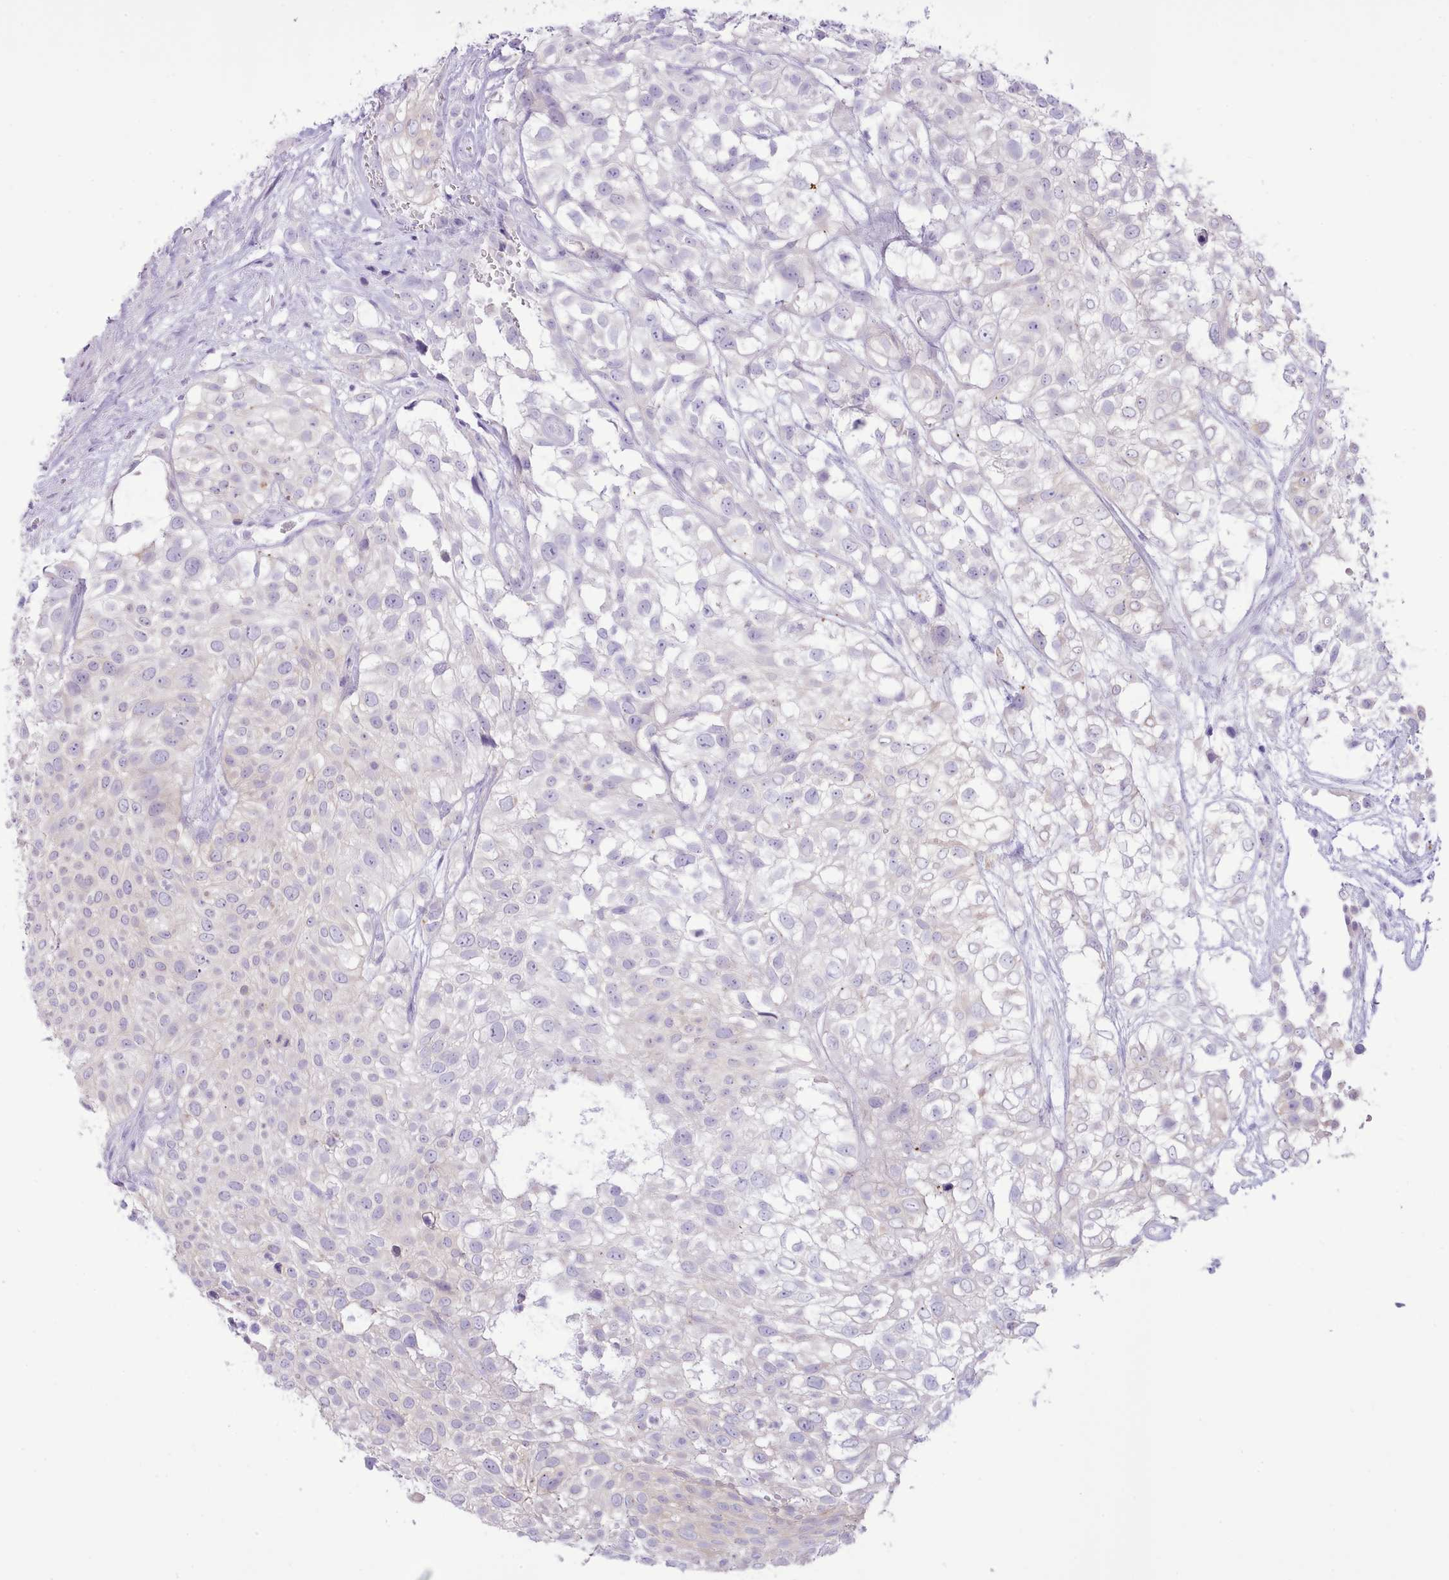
{"staining": {"intensity": "negative", "quantity": "none", "location": "none"}, "tissue": "urothelial cancer", "cell_type": "Tumor cells", "image_type": "cancer", "snomed": [{"axis": "morphology", "description": "Urothelial carcinoma, High grade"}, {"axis": "topography", "description": "Urinary bladder"}], "caption": "The photomicrograph exhibits no staining of tumor cells in urothelial cancer.", "gene": "MDFI", "patient": {"sex": "male", "age": 56}}